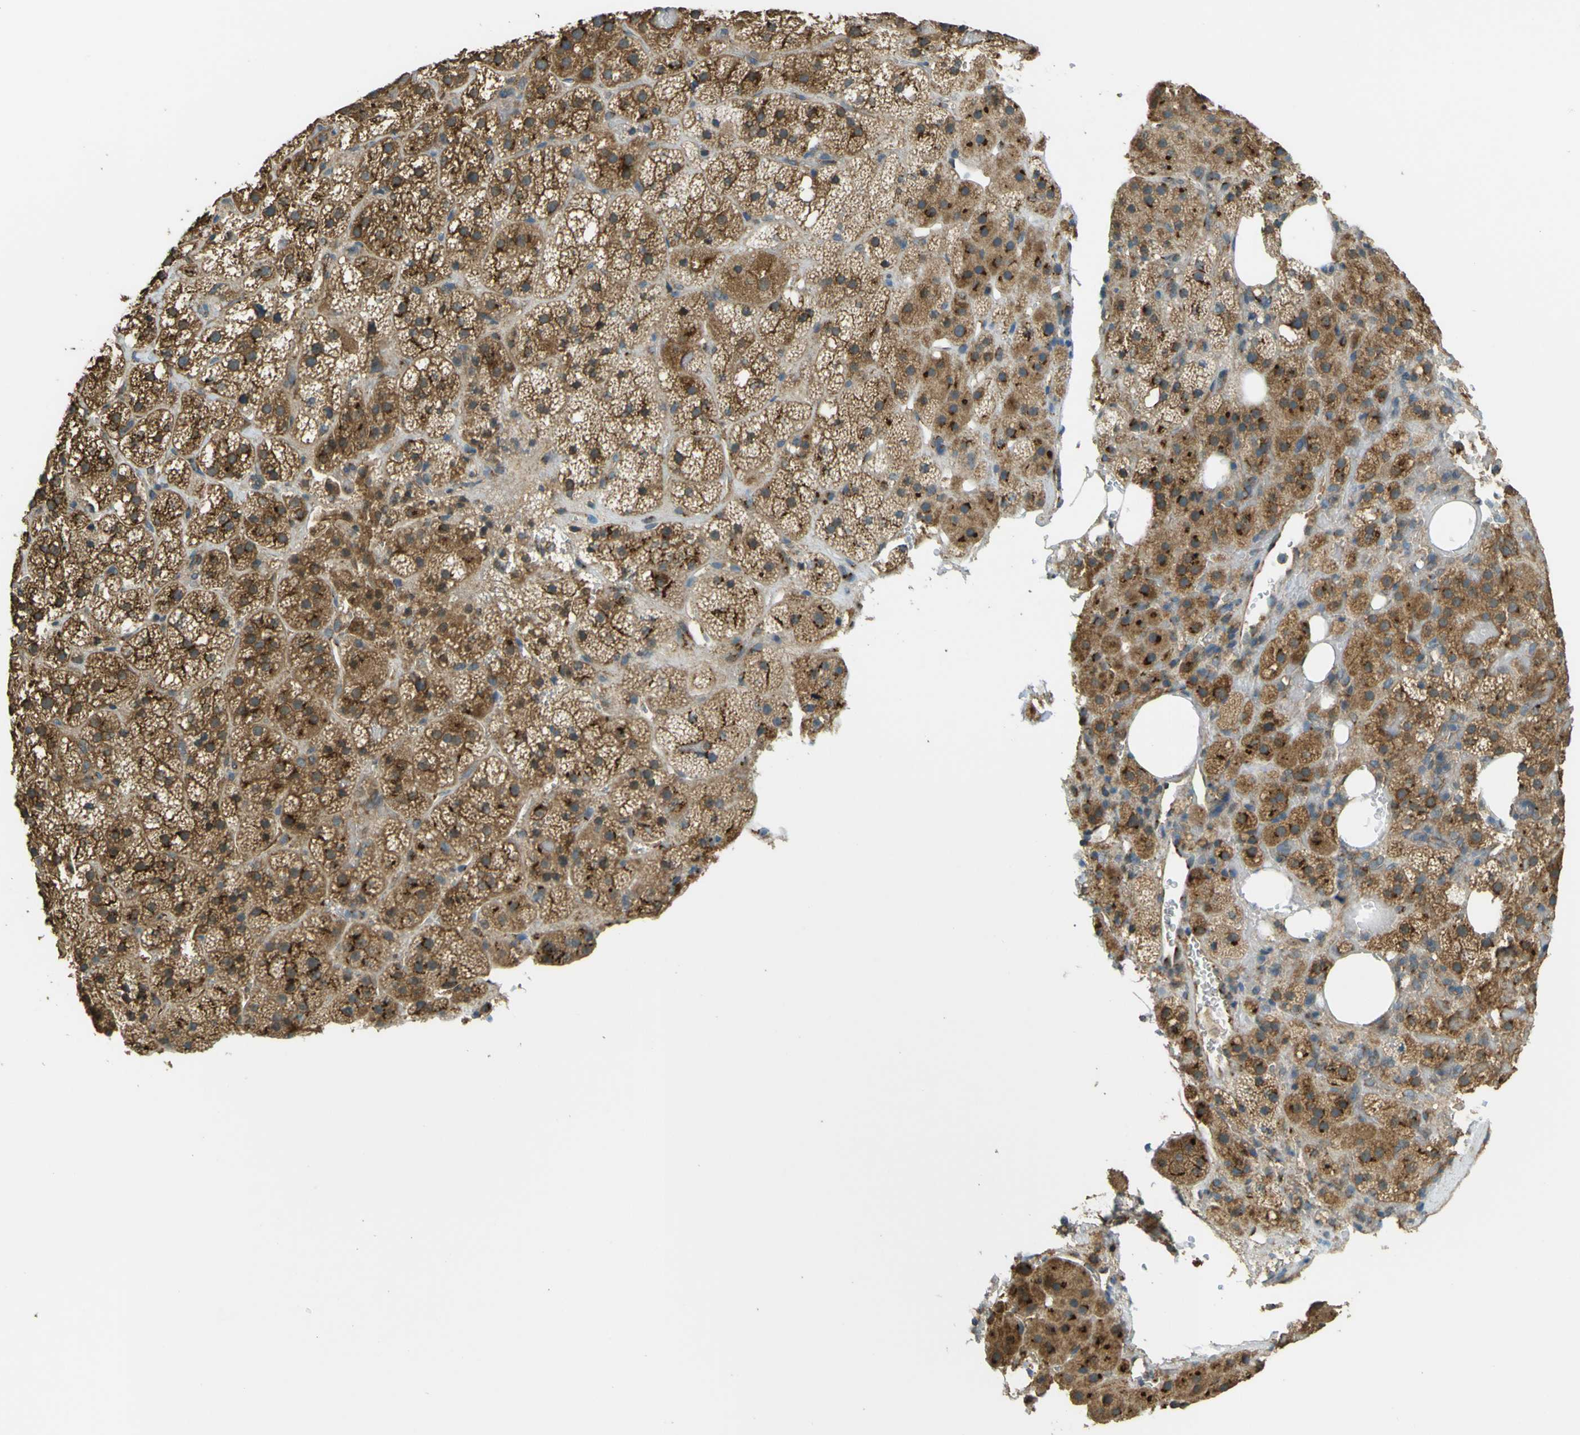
{"staining": {"intensity": "strong", "quantity": ">75%", "location": "cytoplasmic/membranous"}, "tissue": "adrenal gland", "cell_type": "Glandular cells", "image_type": "normal", "snomed": [{"axis": "morphology", "description": "Normal tissue, NOS"}, {"axis": "topography", "description": "Adrenal gland"}], "caption": "Adrenal gland stained with a brown dye shows strong cytoplasmic/membranous positive expression in approximately >75% of glandular cells.", "gene": "GOLGA1", "patient": {"sex": "female", "age": 59}}